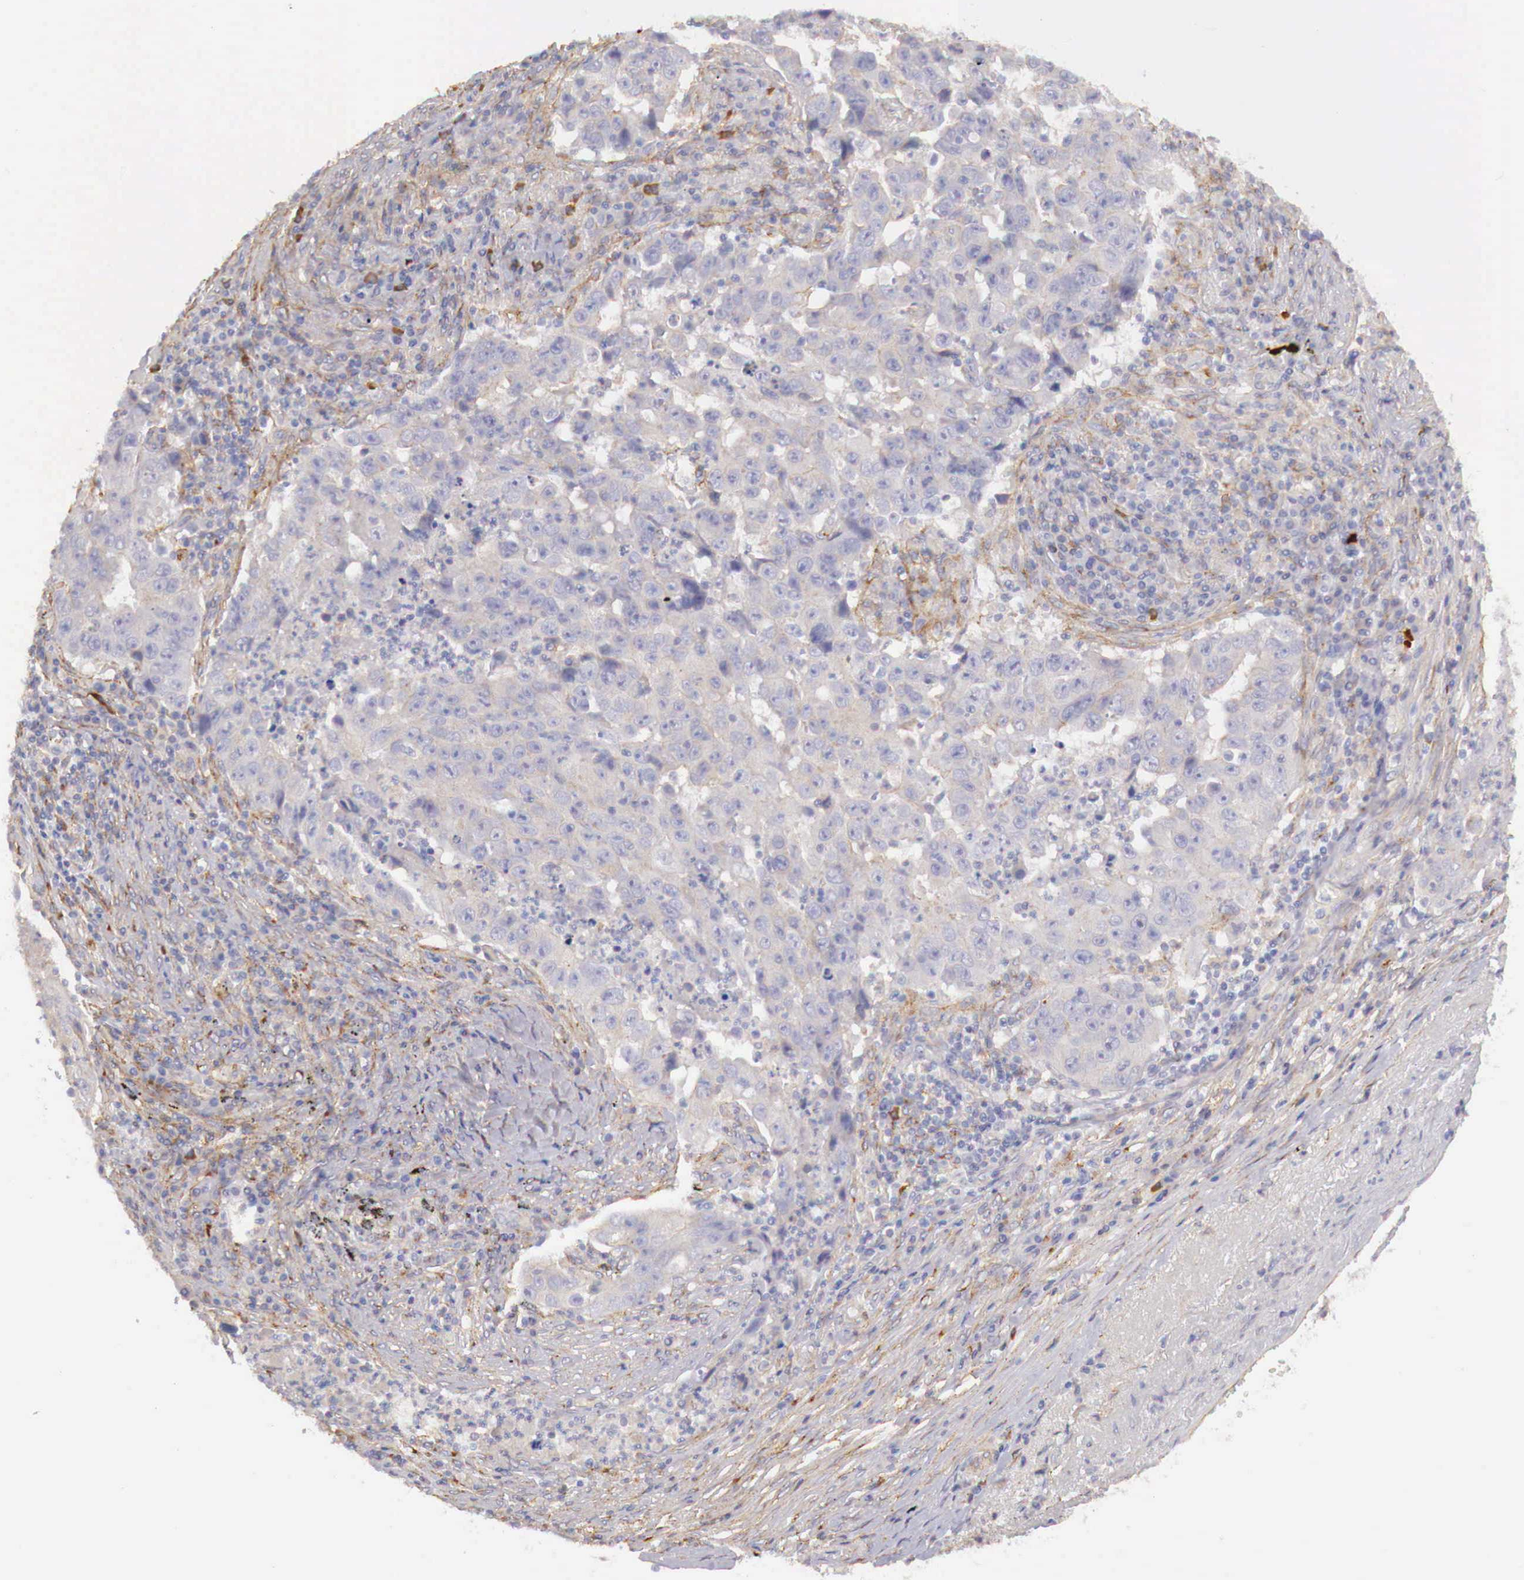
{"staining": {"intensity": "weak", "quantity": ">75%", "location": "cytoplasmic/membranous"}, "tissue": "lung cancer", "cell_type": "Tumor cells", "image_type": "cancer", "snomed": [{"axis": "morphology", "description": "Squamous cell carcinoma, NOS"}, {"axis": "topography", "description": "Lung"}], "caption": "Human lung squamous cell carcinoma stained with a protein marker exhibits weak staining in tumor cells.", "gene": "KLHDC7B", "patient": {"sex": "male", "age": 64}}